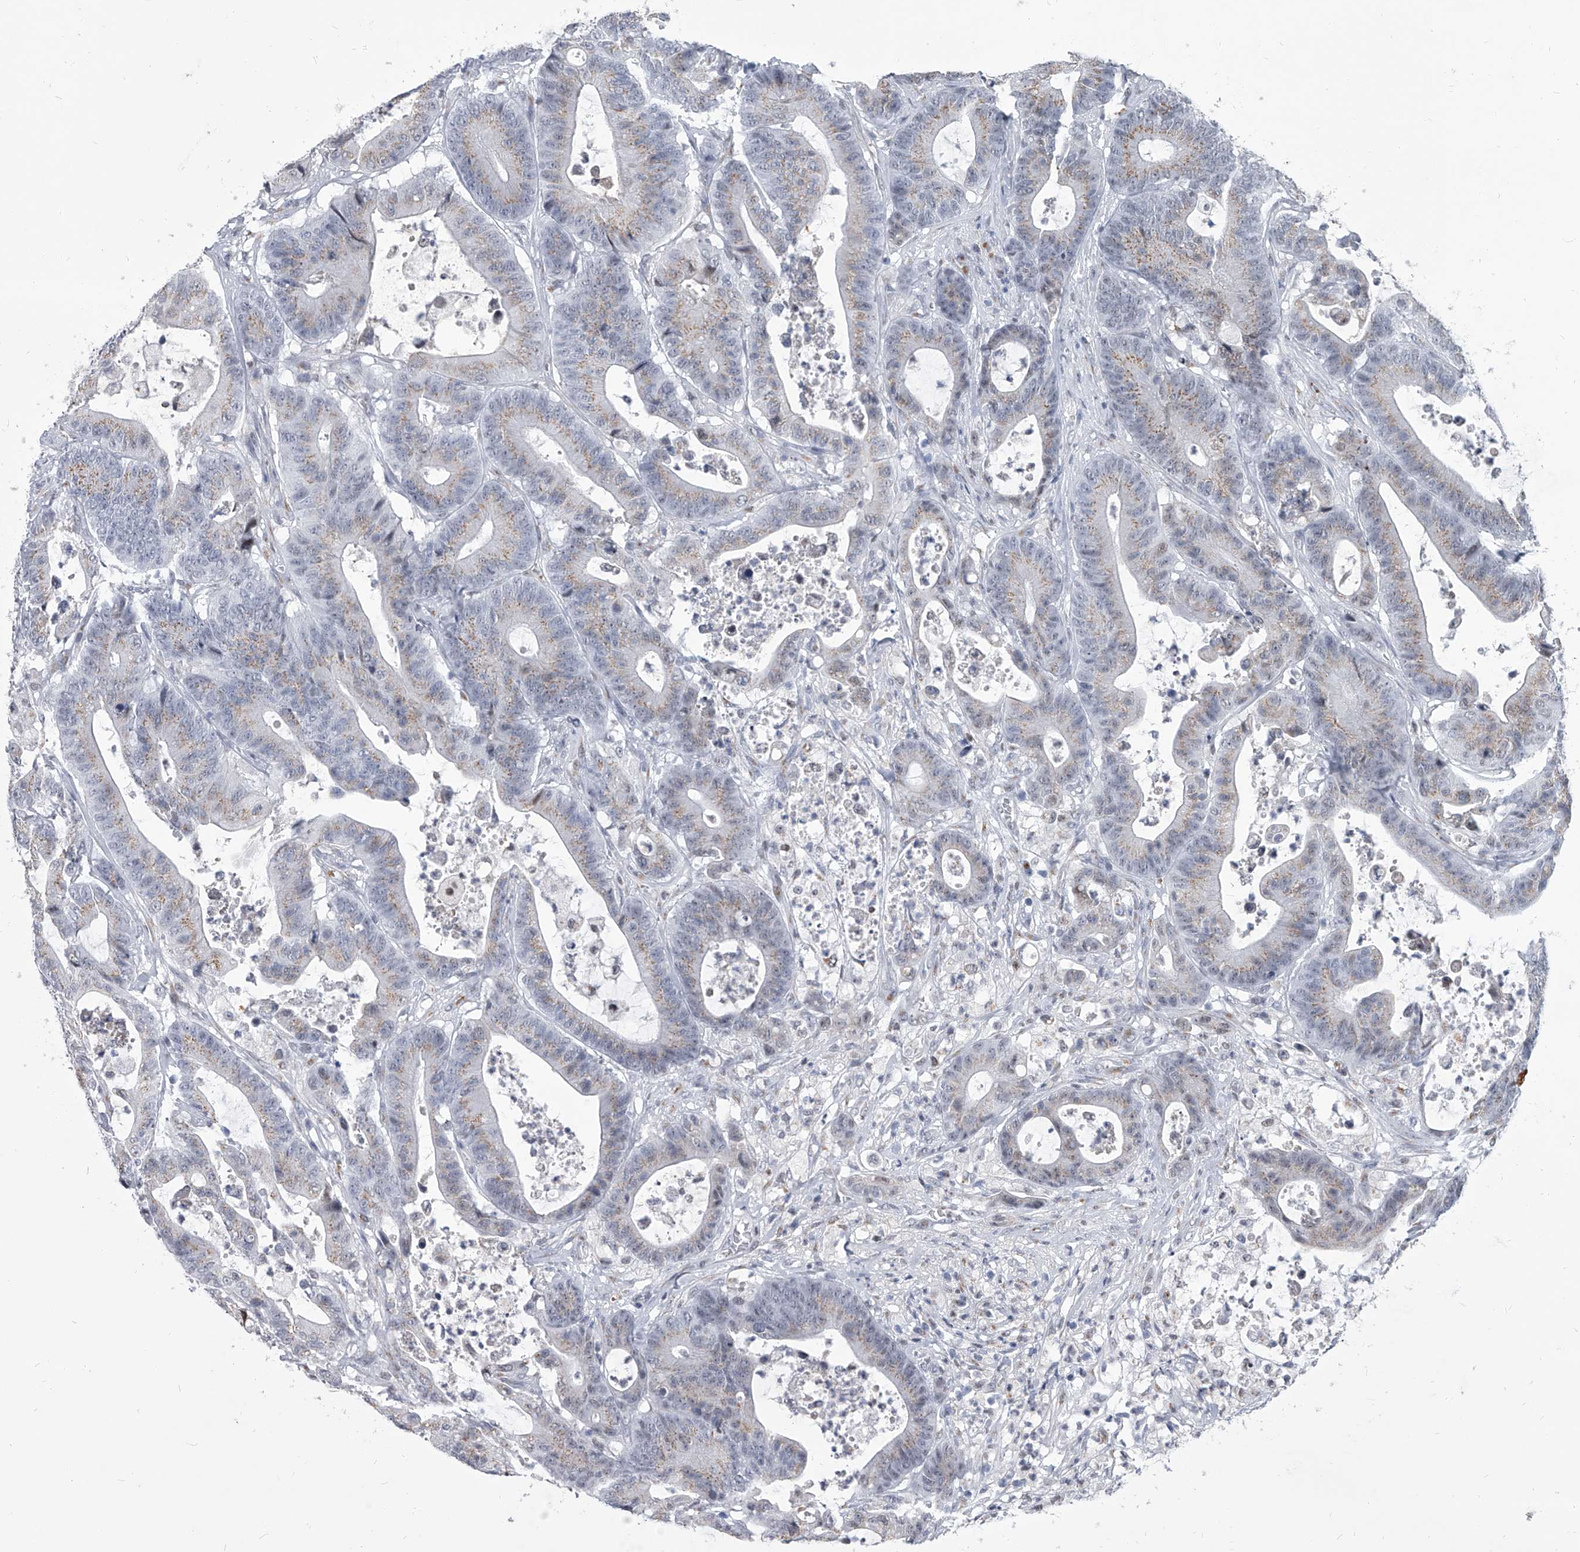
{"staining": {"intensity": "weak", "quantity": "25%-75%", "location": "cytoplasmic/membranous"}, "tissue": "colorectal cancer", "cell_type": "Tumor cells", "image_type": "cancer", "snomed": [{"axis": "morphology", "description": "Adenocarcinoma, NOS"}, {"axis": "topography", "description": "Colon"}], "caption": "Adenocarcinoma (colorectal) tissue shows weak cytoplasmic/membranous positivity in approximately 25%-75% of tumor cells", "gene": "EVA1C", "patient": {"sex": "female", "age": 84}}